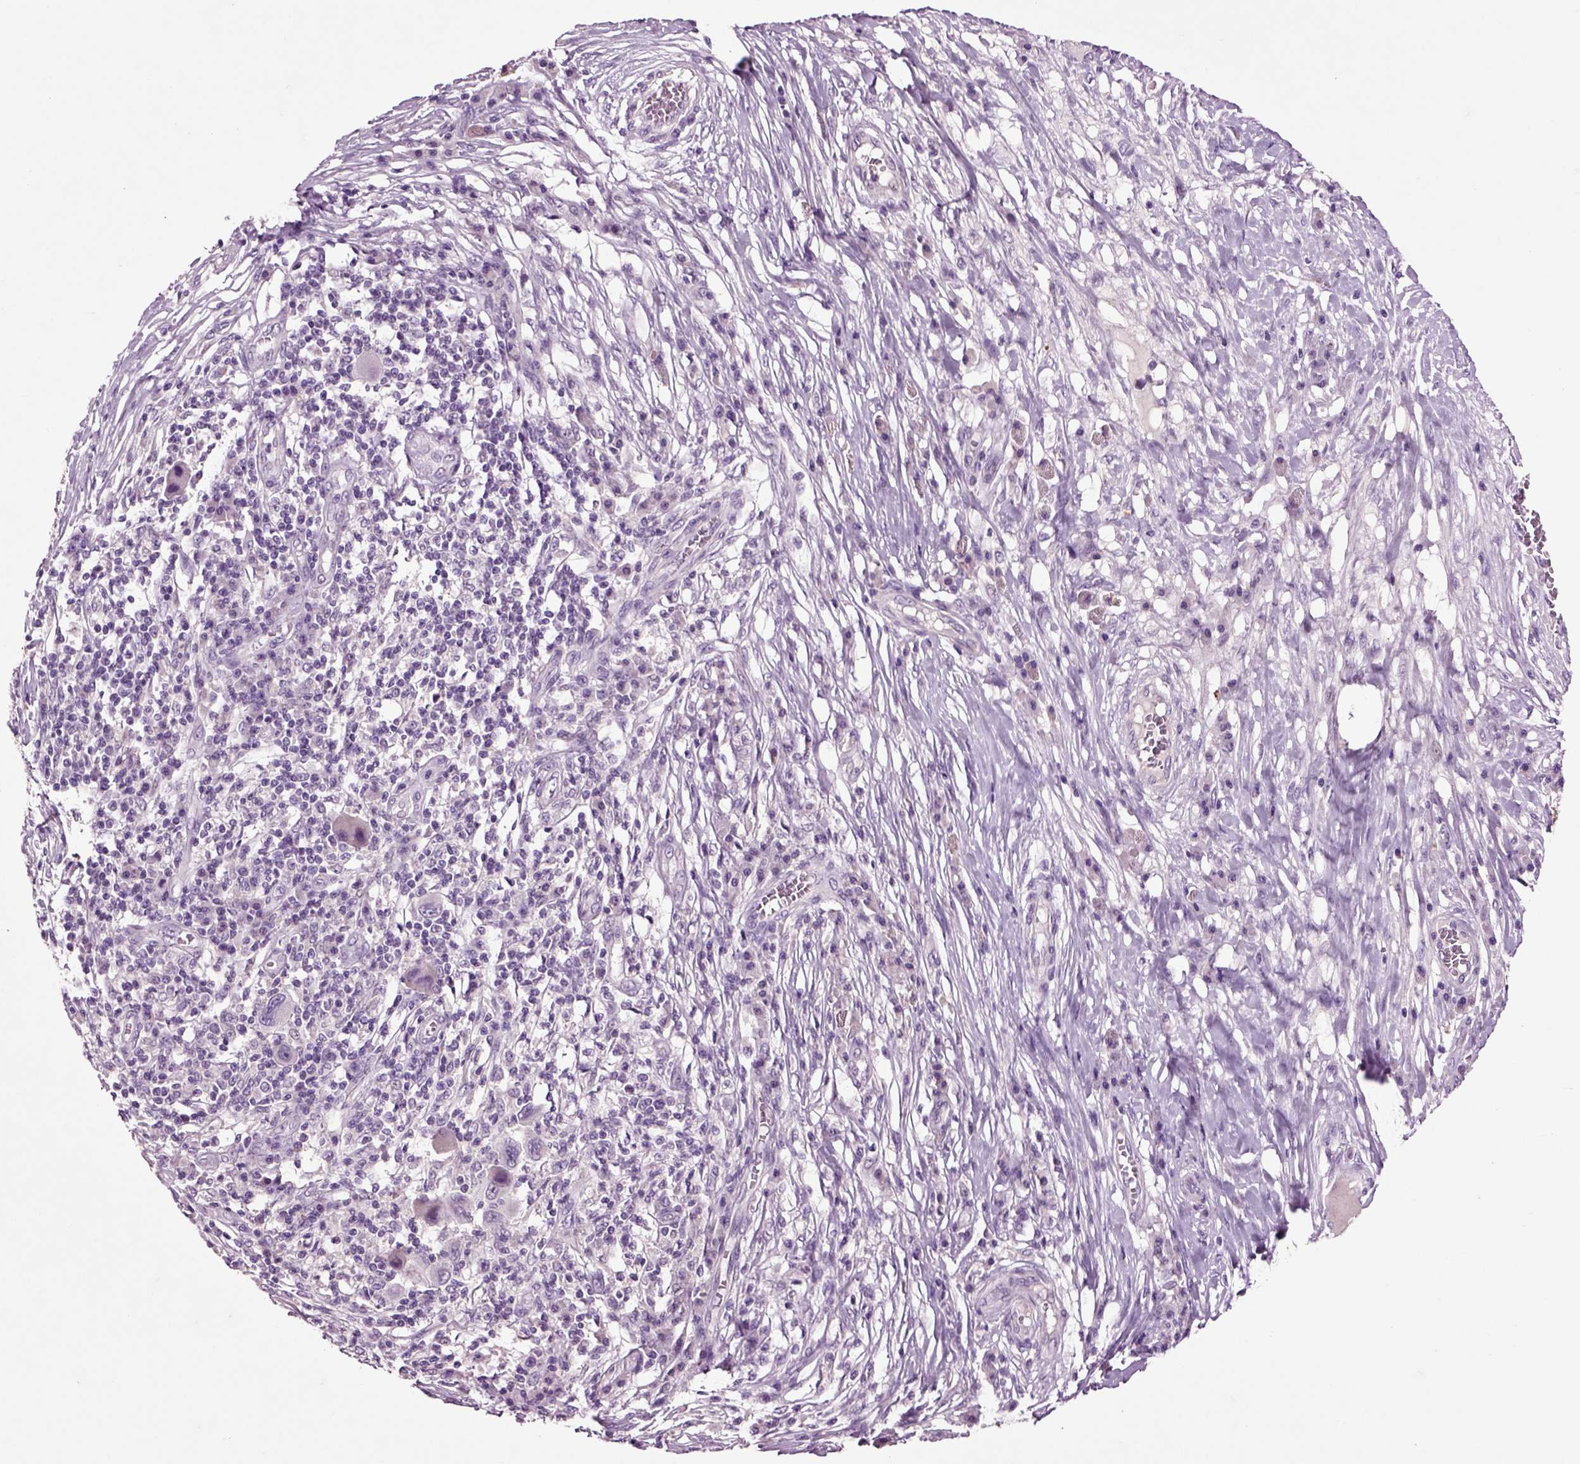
{"staining": {"intensity": "negative", "quantity": "none", "location": "none"}, "tissue": "melanoma", "cell_type": "Tumor cells", "image_type": "cancer", "snomed": [{"axis": "morphology", "description": "Malignant melanoma, NOS"}, {"axis": "topography", "description": "Skin"}], "caption": "This is a histopathology image of IHC staining of melanoma, which shows no positivity in tumor cells.", "gene": "CRHR1", "patient": {"sex": "male", "age": 53}}